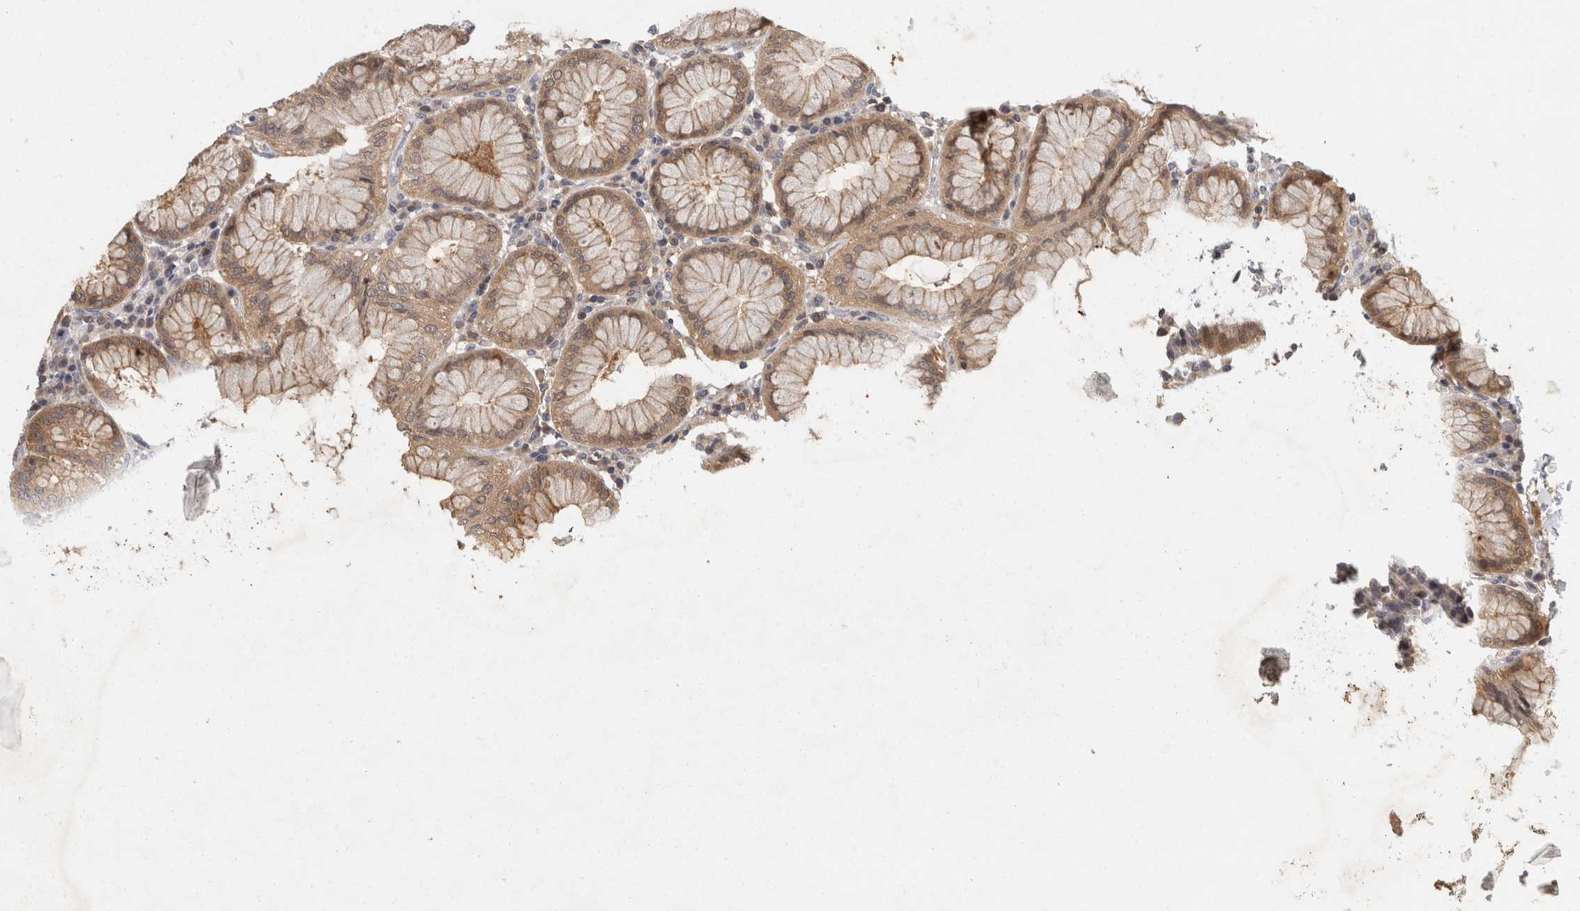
{"staining": {"intensity": "moderate", "quantity": ">75%", "location": "cytoplasmic/membranous"}, "tissue": "stomach", "cell_type": "Glandular cells", "image_type": "normal", "snomed": [{"axis": "morphology", "description": "Normal tissue, NOS"}, {"axis": "topography", "description": "Stomach"}, {"axis": "topography", "description": "Stomach, lower"}], "caption": "A high-resolution photomicrograph shows IHC staining of normal stomach, which displays moderate cytoplasmic/membranous expression in approximately >75% of glandular cells. Using DAB (brown) and hematoxylin (blue) stains, captured at high magnification using brightfield microscopy.", "gene": "ACAT2", "patient": {"sex": "female", "age": 56}}